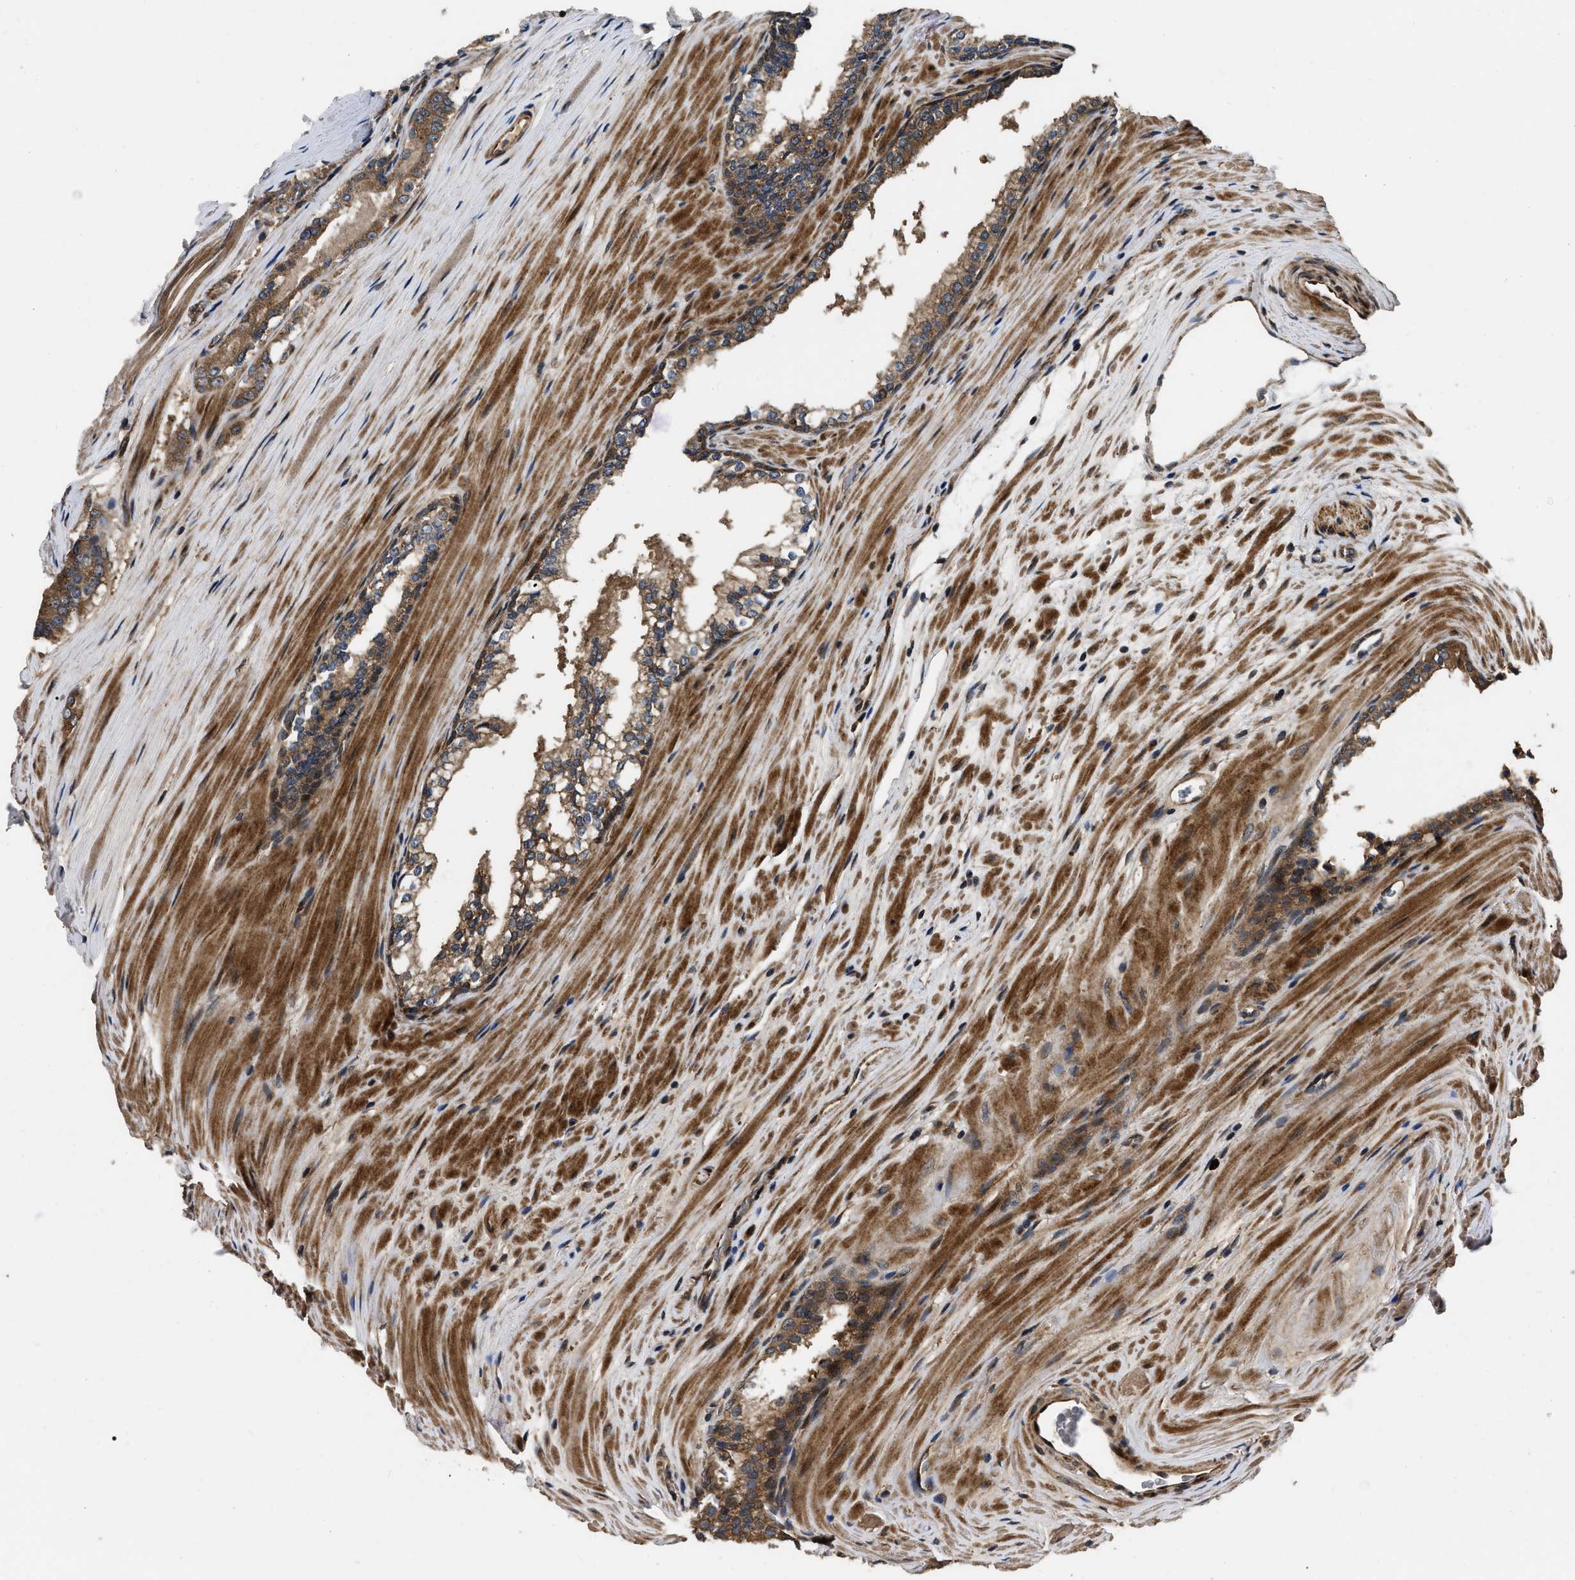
{"staining": {"intensity": "moderate", "quantity": ">75%", "location": "cytoplasmic/membranous"}, "tissue": "prostate cancer", "cell_type": "Tumor cells", "image_type": "cancer", "snomed": [{"axis": "morphology", "description": "Adenocarcinoma, Low grade"}, {"axis": "topography", "description": "Prostate"}], "caption": "A photomicrograph showing moderate cytoplasmic/membranous expression in about >75% of tumor cells in prostate adenocarcinoma (low-grade), as visualized by brown immunohistochemical staining.", "gene": "PPWD1", "patient": {"sex": "male", "age": 70}}